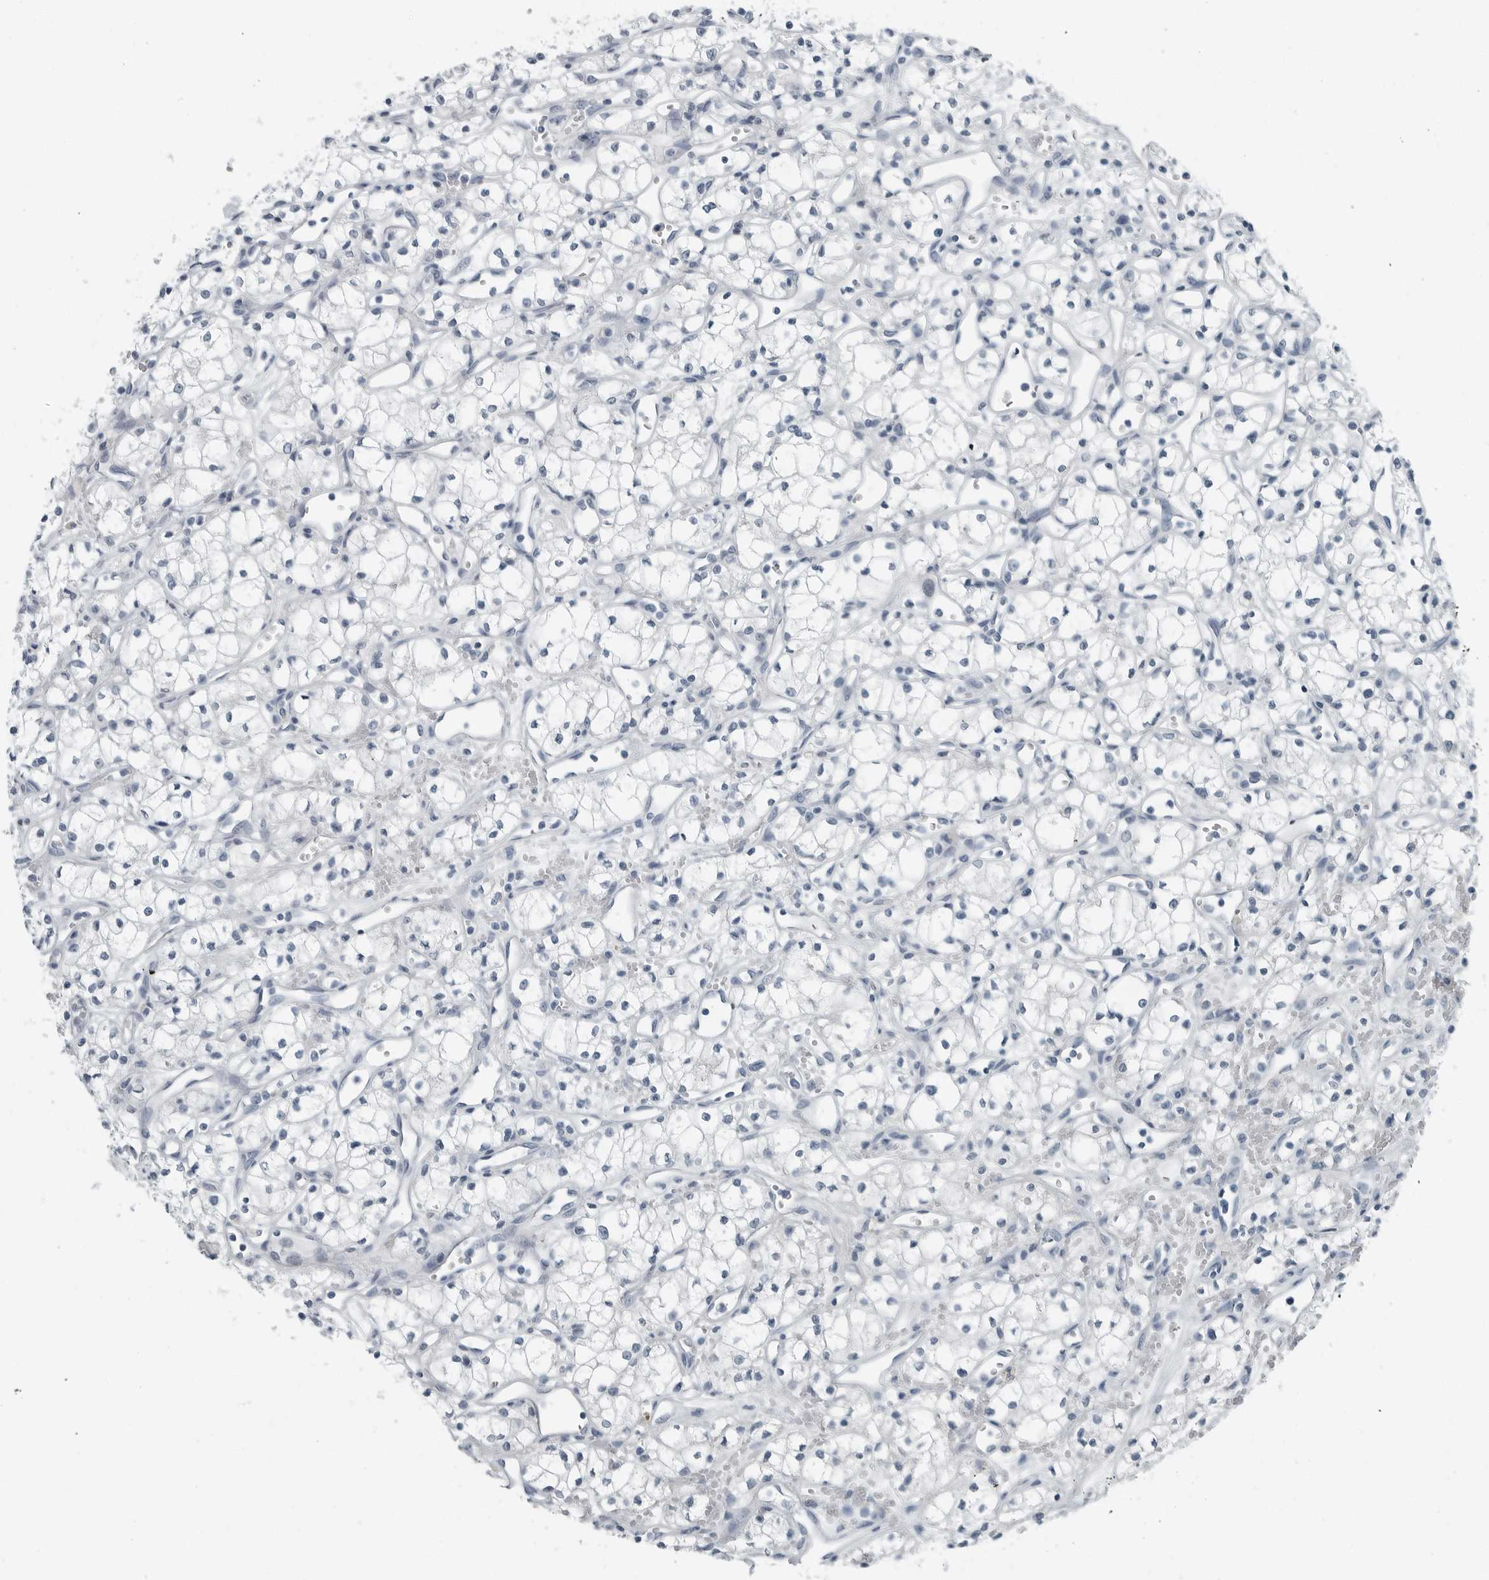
{"staining": {"intensity": "negative", "quantity": "none", "location": "none"}, "tissue": "renal cancer", "cell_type": "Tumor cells", "image_type": "cancer", "snomed": [{"axis": "morphology", "description": "Adenocarcinoma, NOS"}, {"axis": "topography", "description": "Kidney"}], "caption": "High magnification brightfield microscopy of renal adenocarcinoma stained with DAB (brown) and counterstained with hematoxylin (blue): tumor cells show no significant staining.", "gene": "ZPBP2", "patient": {"sex": "male", "age": 59}}